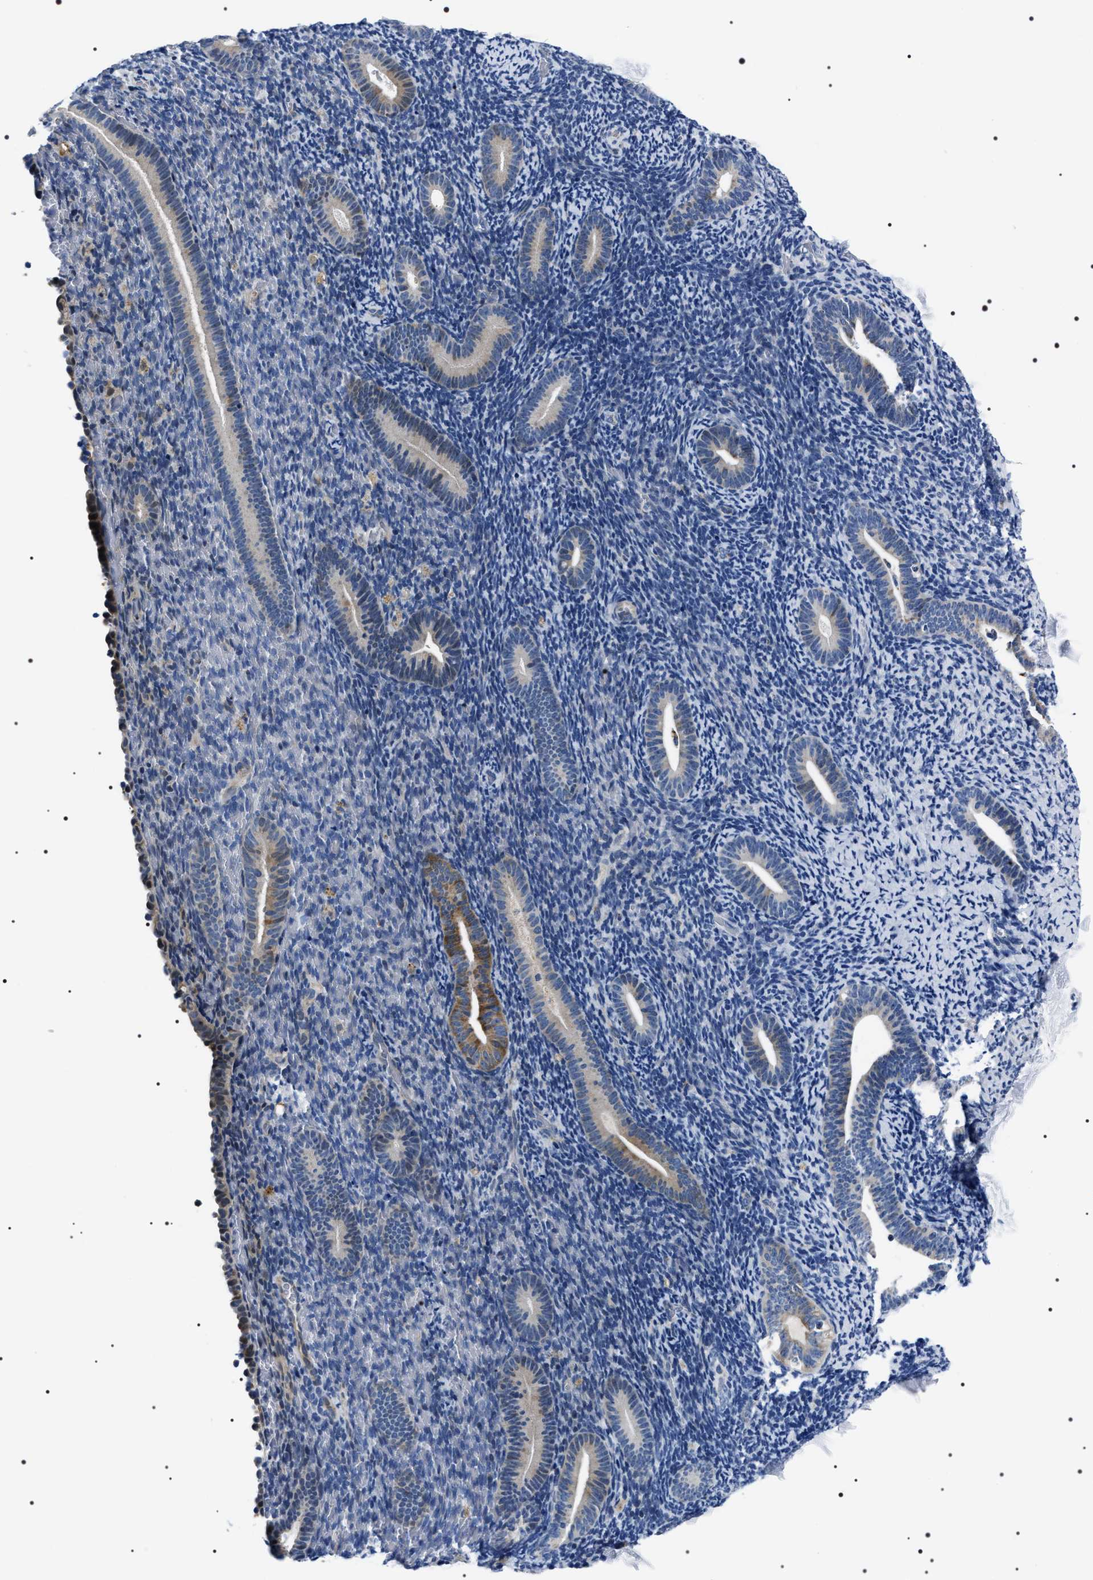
{"staining": {"intensity": "negative", "quantity": "none", "location": "none"}, "tissue": "endometrium", "cell_type": "Cells in endometrial stroma", "image_type": "normal", "snomed": [{"axis": "morphology", "description": "Normal tissue, NOS"}, {"axis": "topography", "description": "Endometrium"}], "caption": "The histopathology image displays no significant positivity in cells in endometrial stroma of endometrium.", "gene": "NTMT1", "patient": {"sex": "female", "age": 51}}